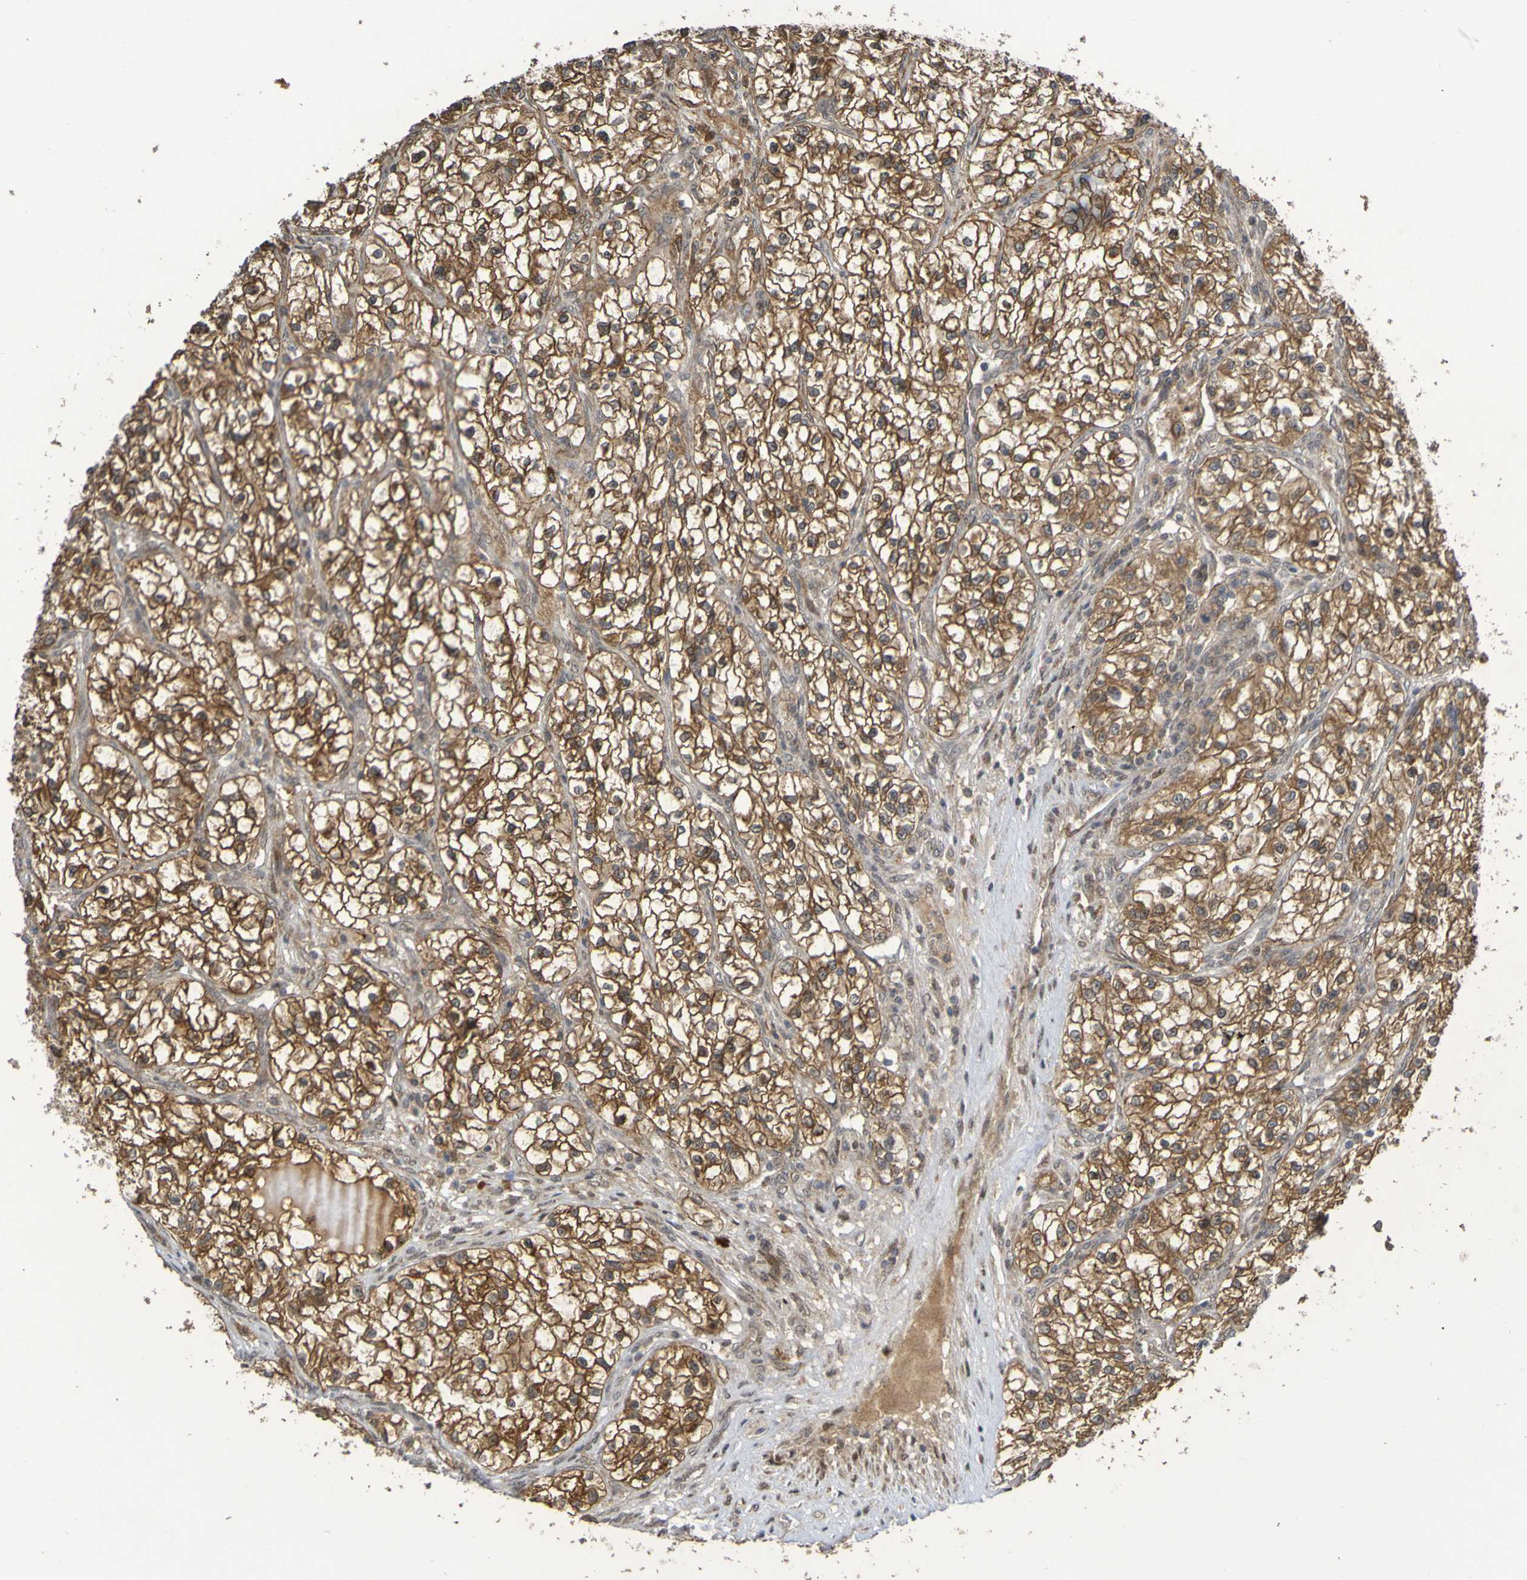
{"staining": {"intensity": "strong", "quantity": ">75%", "location": "cytoplasmic/membranous"}, "tissue": "renal cancer", "cell_type": "Tumor cells", "image_type": "cancer", "snomed": [{"axis": "morphology", "description": "Adenocarcinoma, NOS"}, {"axis": "topography", "description": "Kidney"}], "caption": "This micrograph exhibits immunohistochemistry staining of human renal adenocarcinoma, with high strong cytoplasmic/membranous expression in approximately >75% of tumor cells.", "gene": "ITLN1", "patient": {"sex": "female", "age": 57}}